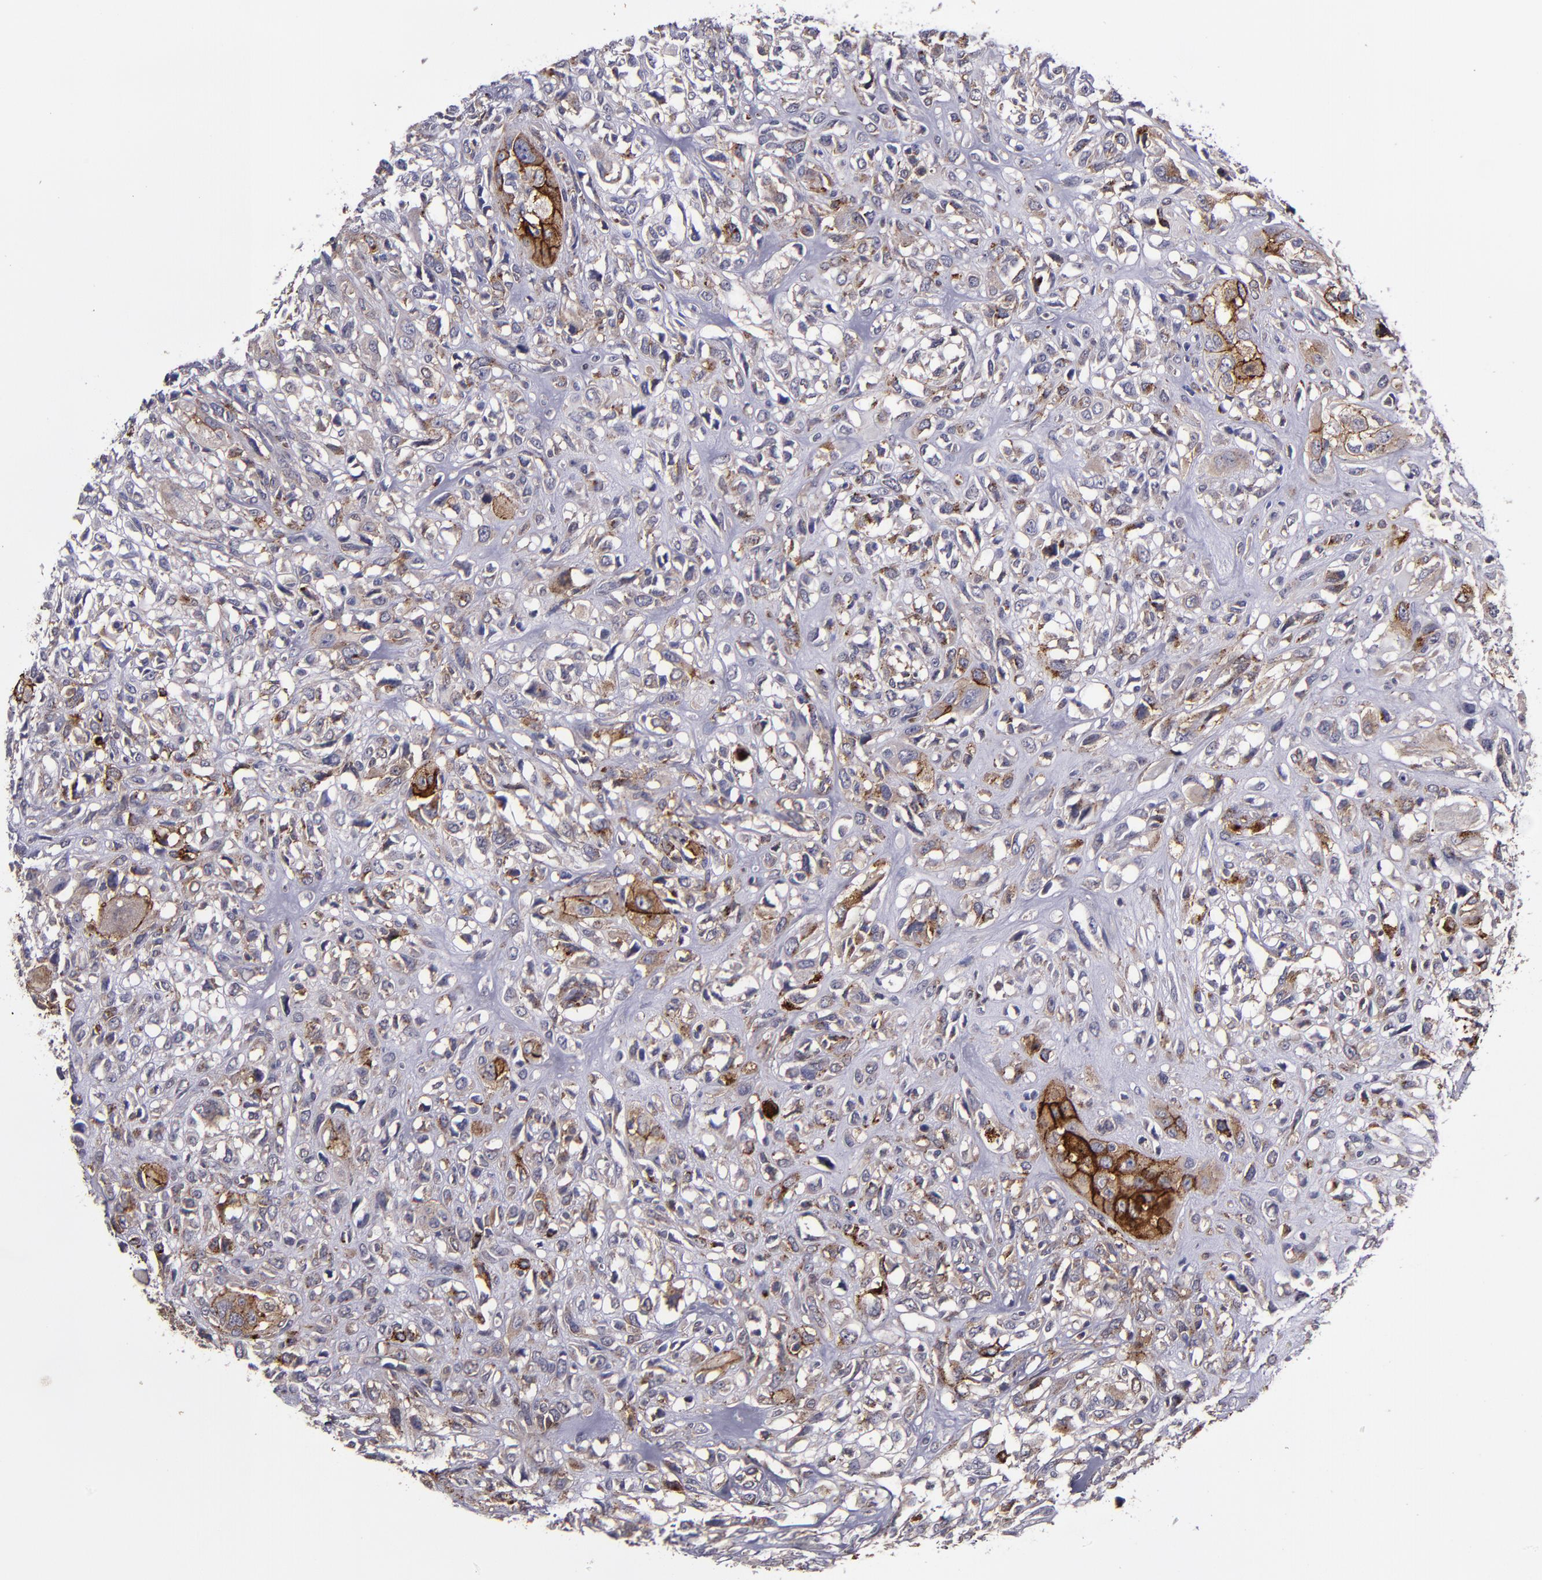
{"staining": {"intensity": "moderate", "quantity": "25%-75%", "location": "cytoplasmic/membranous"}, "tissue": "head and neck cancer", "cell_type": "Tumor cells", "image_type": "cancer", "snomed": [{"axis": "morphology", "description": "Neoplasm, malignant, NOS"}, {"axis": "topography", "description": "Salivary gland"}, {"axis": "topography", "description": "Head-Neck"}], "caption": "DAB immunohistochemical staining of head and neck neoplasm (malignant) reveals moderate cytoplasmic/membranous protein expression in approximately 25%-75% of tumor cells.", "gene": "MFGE8", "patient": {"sex": "male", "age": 43}}